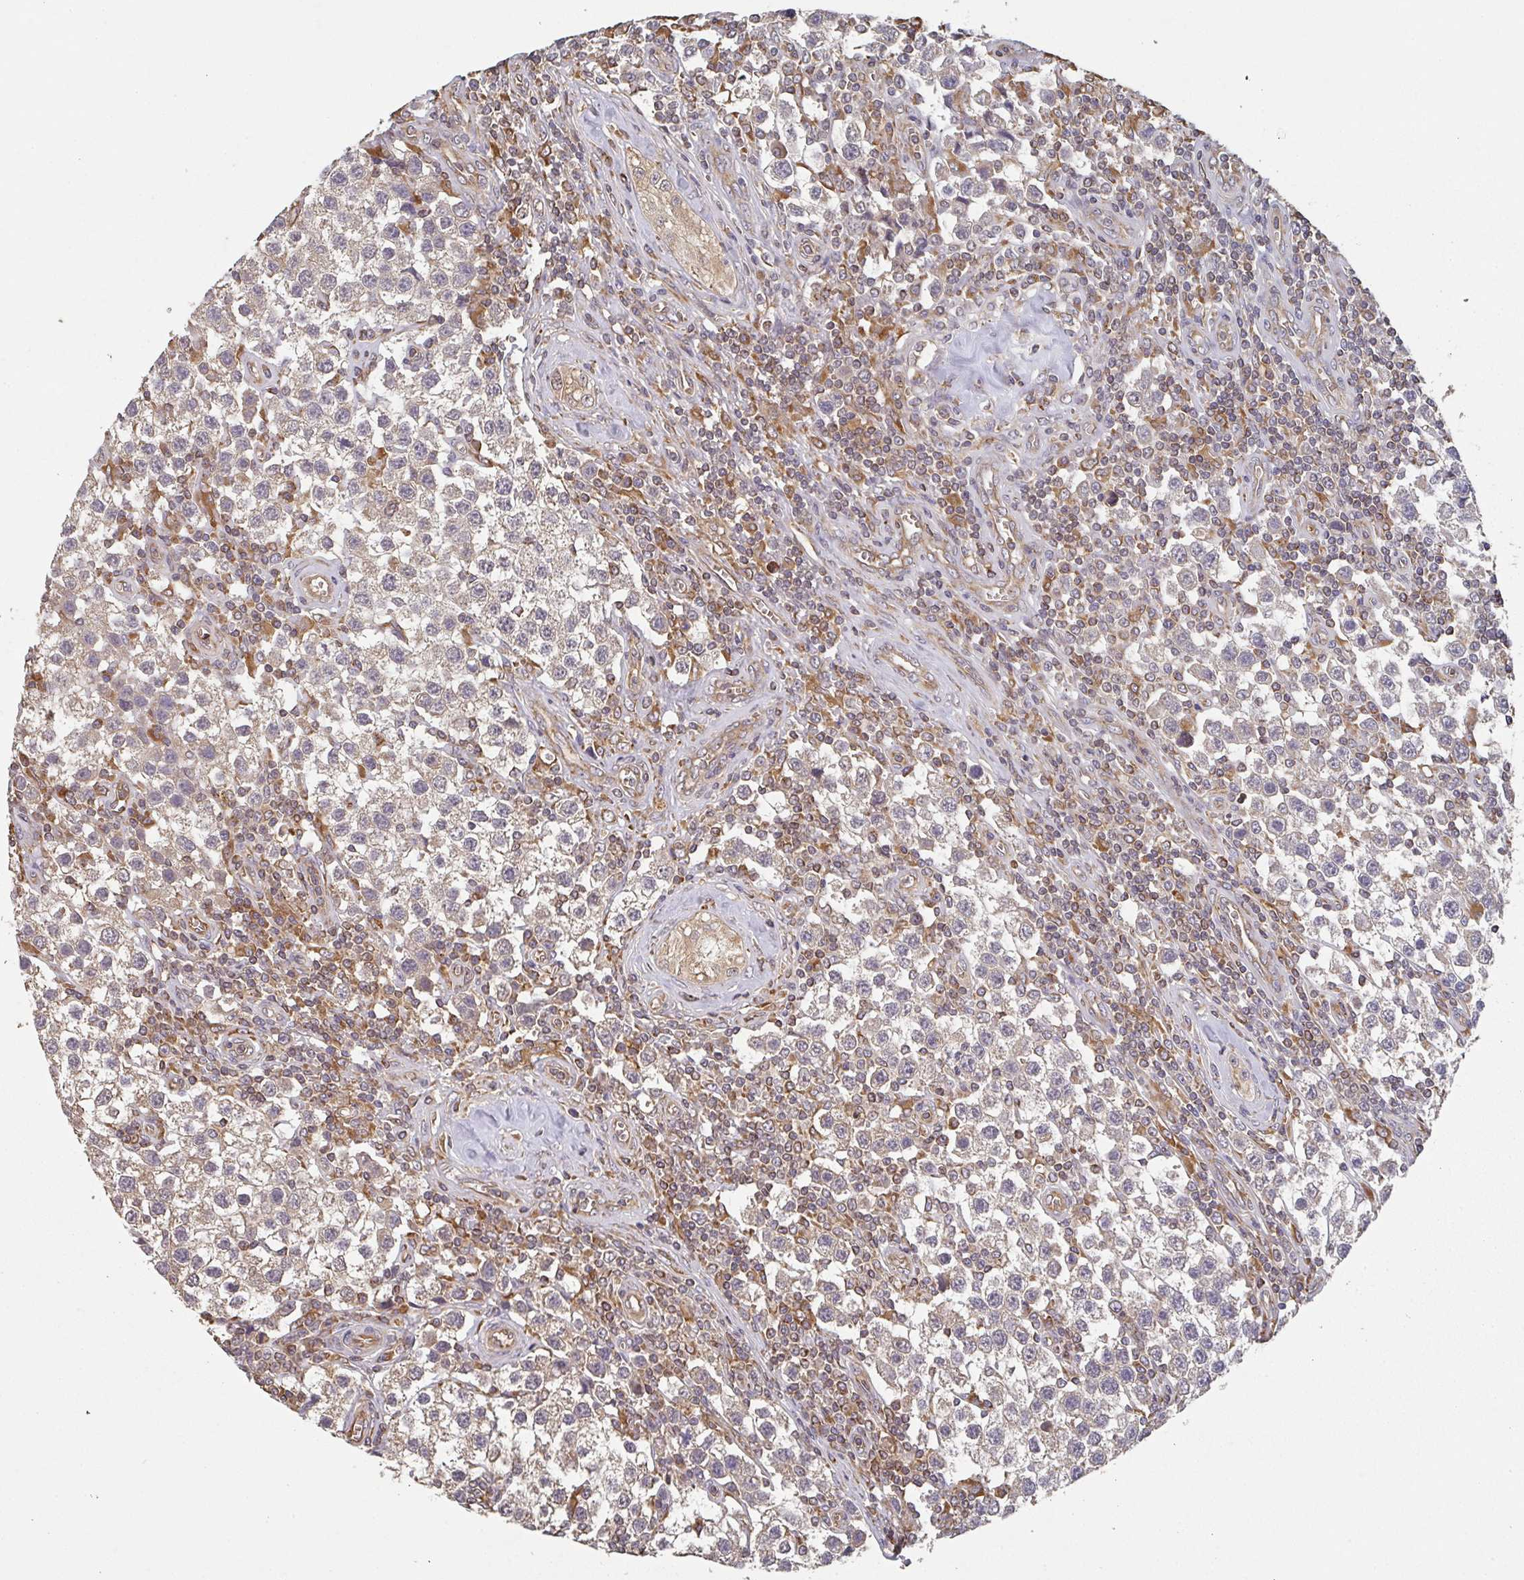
{"staining": {"intensity": "weak", "quantity": "25%-75%", "location": "cytoplasmic/membranous"}, "tissue": "testis cancer", "cell_type": "Tumor cells", "image_type": "cancer", "snomed": [{"axis": "morphology", "description": "Seminoma, NOS"}, {"axis": "topography", "description": "Testis"}], "caption": "Brown immunohistochemical staining in human testis cancer (seminoma) shows weak cytoplasmic/membranous positivity in about 25%-75% of tumor cells.", "gene": "POLG", "patient": {"sex": "male", "age": 34}}